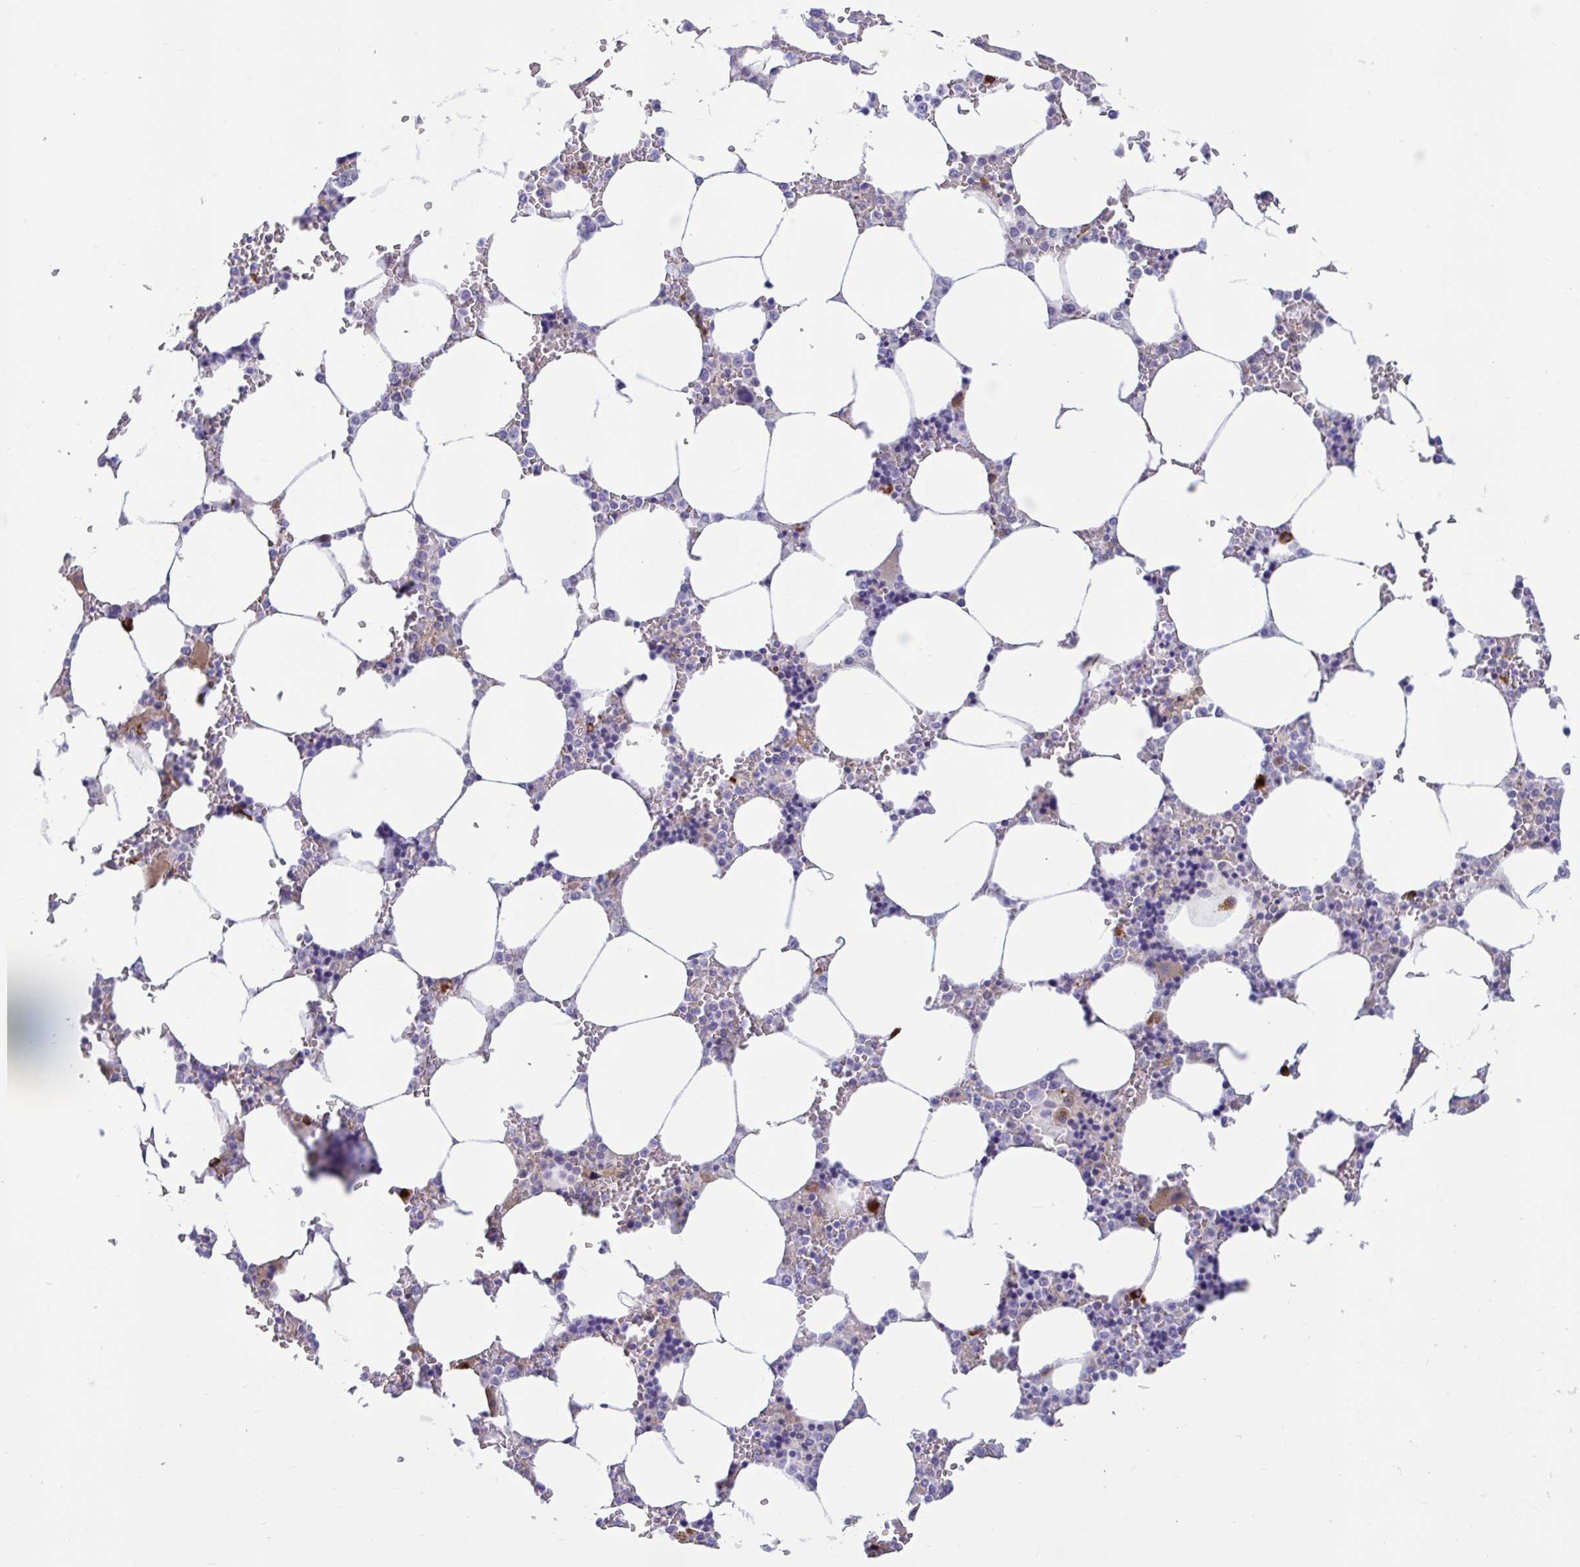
{"staining": {"intensity": "moderate", "quantity": "<25%", "location": "cytoplasmic/membranous"}, "tissue": "bone marrow", "cell_type": "Hematopoietic cells", "image_type": "normal", "snomed": [{"axis": "morphology", "description": "Normal tissue, NOS"}, {"axis": "topography", "description": "Bone marrow"}], "caption": "Protein expression analysis of benign bone marrow demonstrates moderate cytoplasmic/membranous expression in about <25% of hematopoietic cells. The staining was performed using DAB (3,3'-diaminobenzidine) to visualize the protein expression in brown, while the nuclei were stained in blue with hematoxylin (Magnification: 20x).", "gene": "FAM219B", "patient": {"sex": "male", "age": 64}}